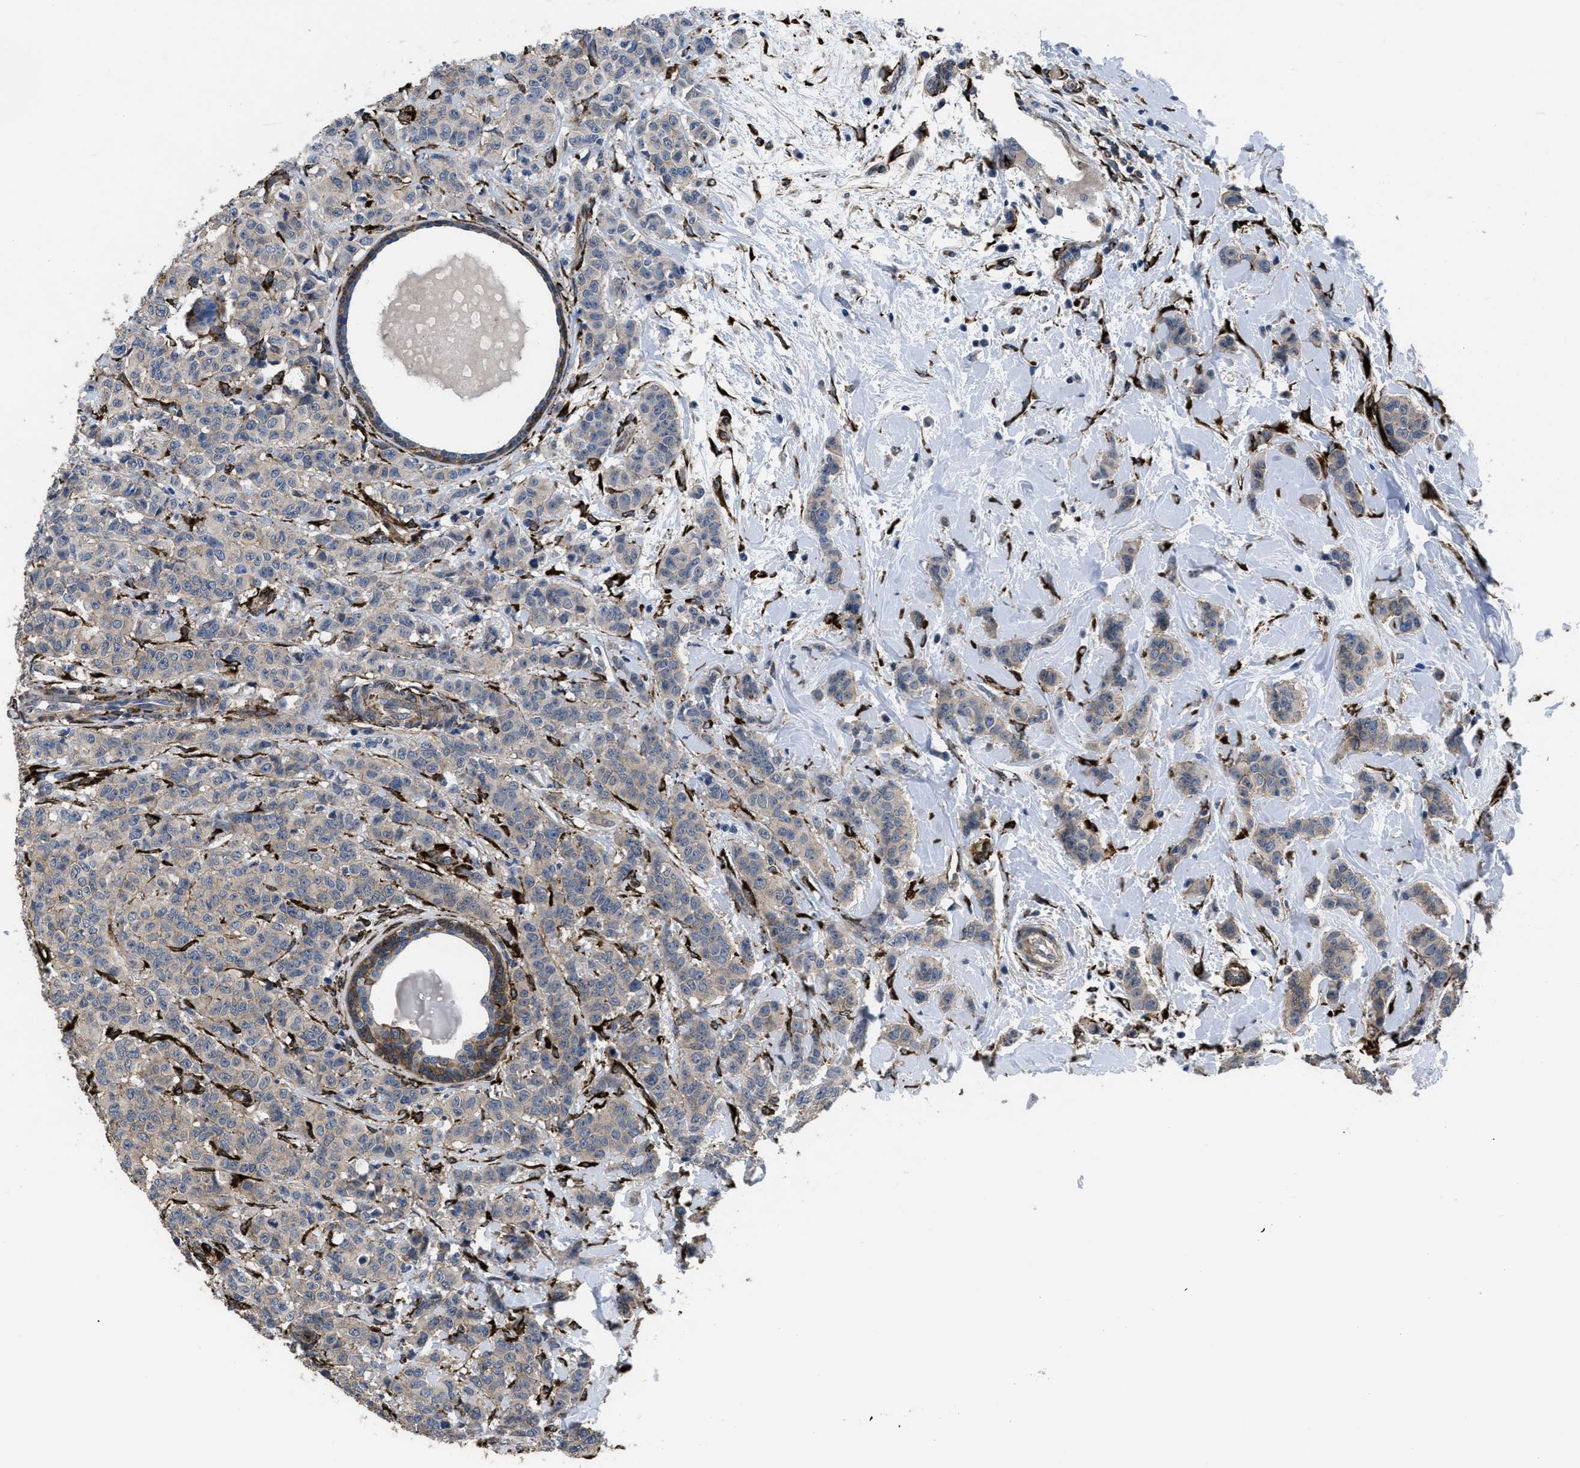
{"staining": {"intensity": "negative", "quantity": "none", "location": "none"}, "tissue": "breast cancer", "cell_type": "Tumor cells", "image_type": "cancer", "snomed": [{"axis": "morphology", "description": "Normal tissue, NOS"}, {"axis": "morphology", "description": "Duct carcinoma"}, {"axis": "topography", "description": "Breast"}], "caption": "The micrograph exhibits no staining of tumor cells in infiltrating ductal carcinoma (breast).", "gene": "SQLE", "patient": {"sex": "female", "age": 40}}